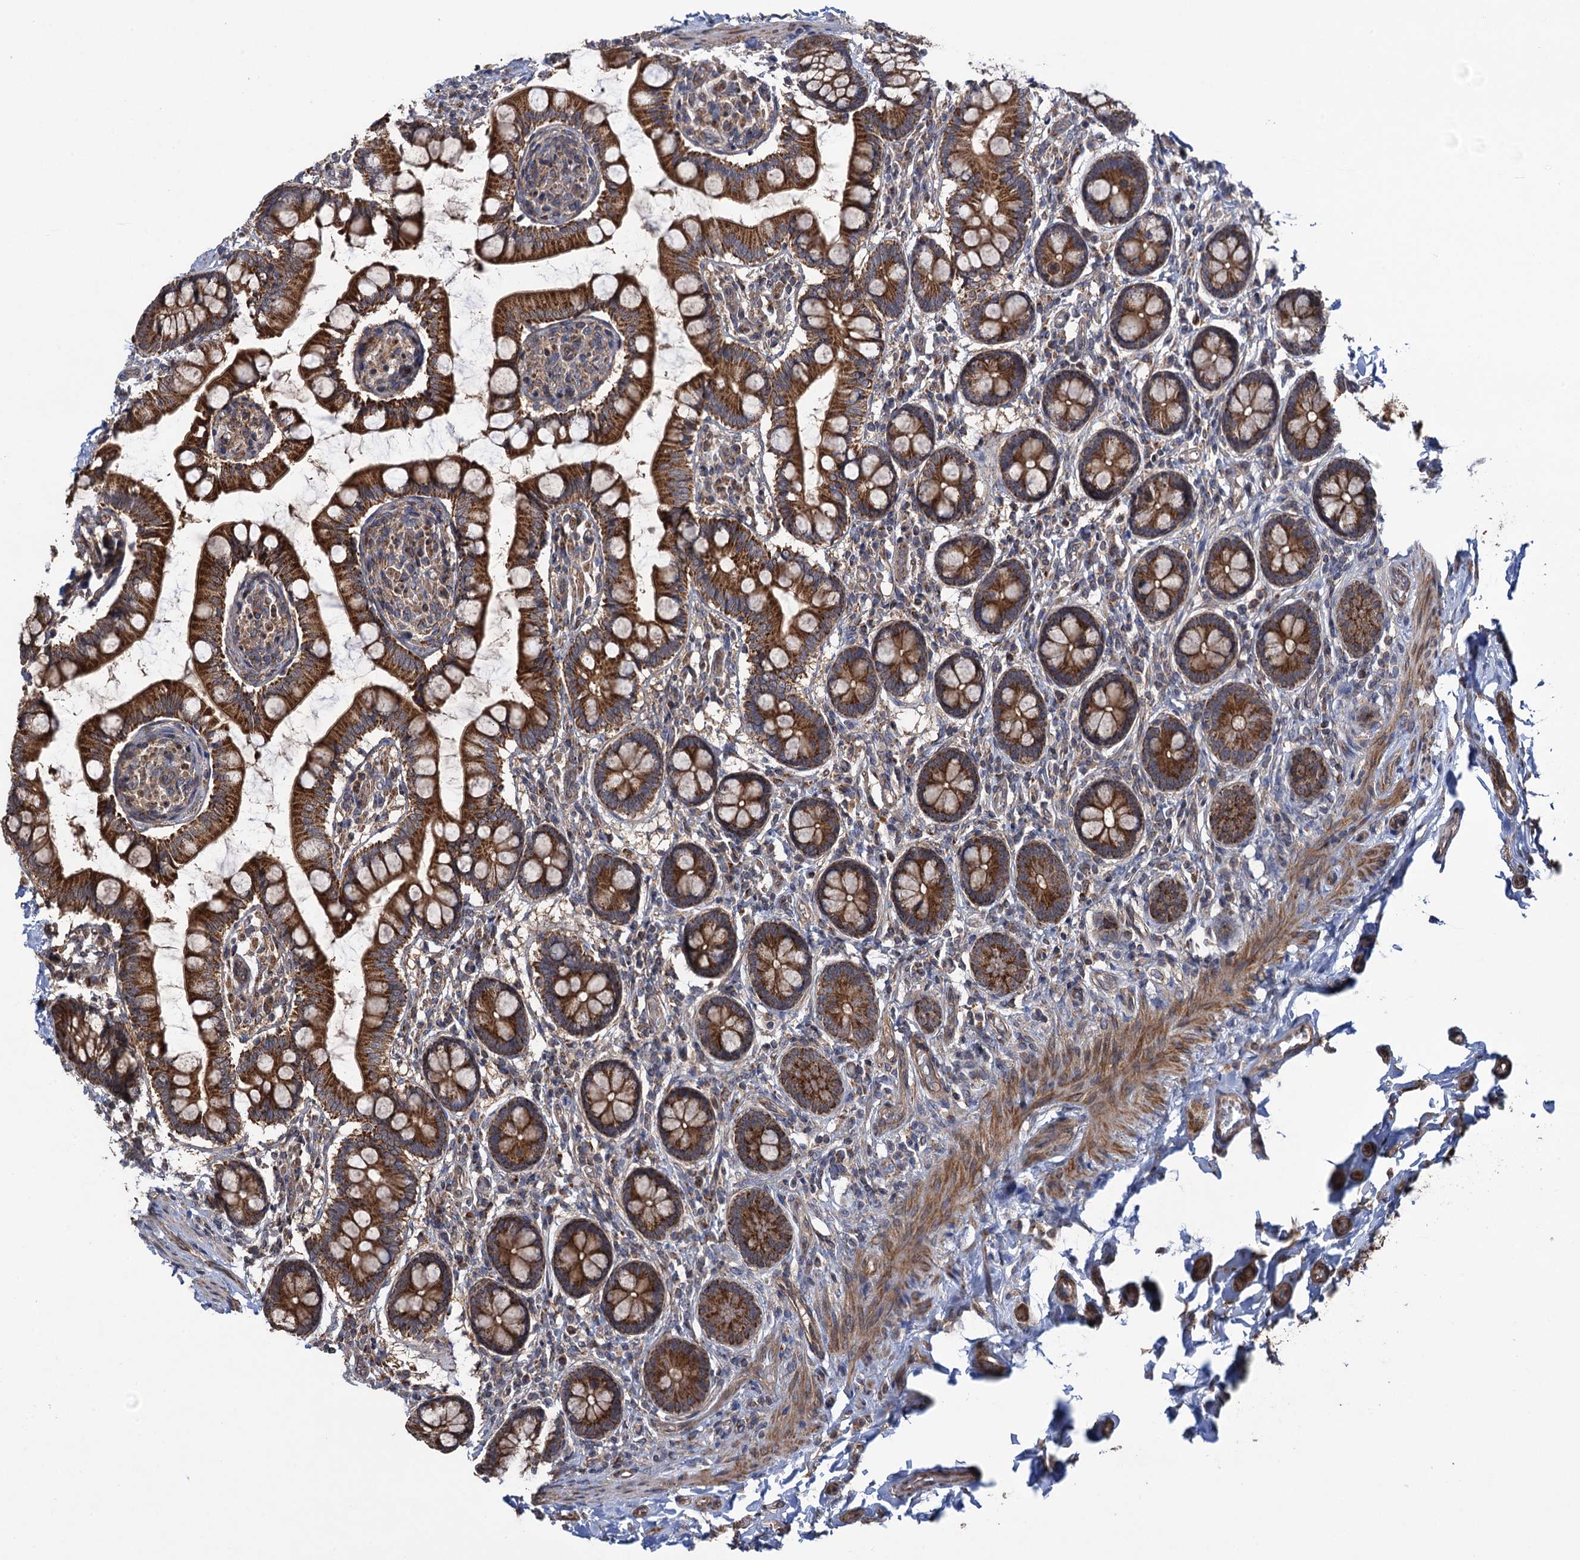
{"staining": {"intensity": "strong", "quantity": ">75%", "location": "cytoplasmic/membranous"}, "tissue": "small intestine", "cell_type": "Glandular cells", "image_type": "normal", "snomed": [{"axis": "morphology", "description": "Normal tissue, NOS"}, {"axis": "topography", "description": "Small intestine"}], "caption": "The micrograph exhibits a brown stain indicating the presence of a protein in the cytoplasmic/membranous of glandular cells in small intestine. The staining is performed using DAB (3,3'-diaminobenzidine) brown chromogen to label protein expression. The nuclei are counter-stained blue using hematoxylin.", "gene": "HAUS1", "patient": {"sex": "male", "age": 52}}